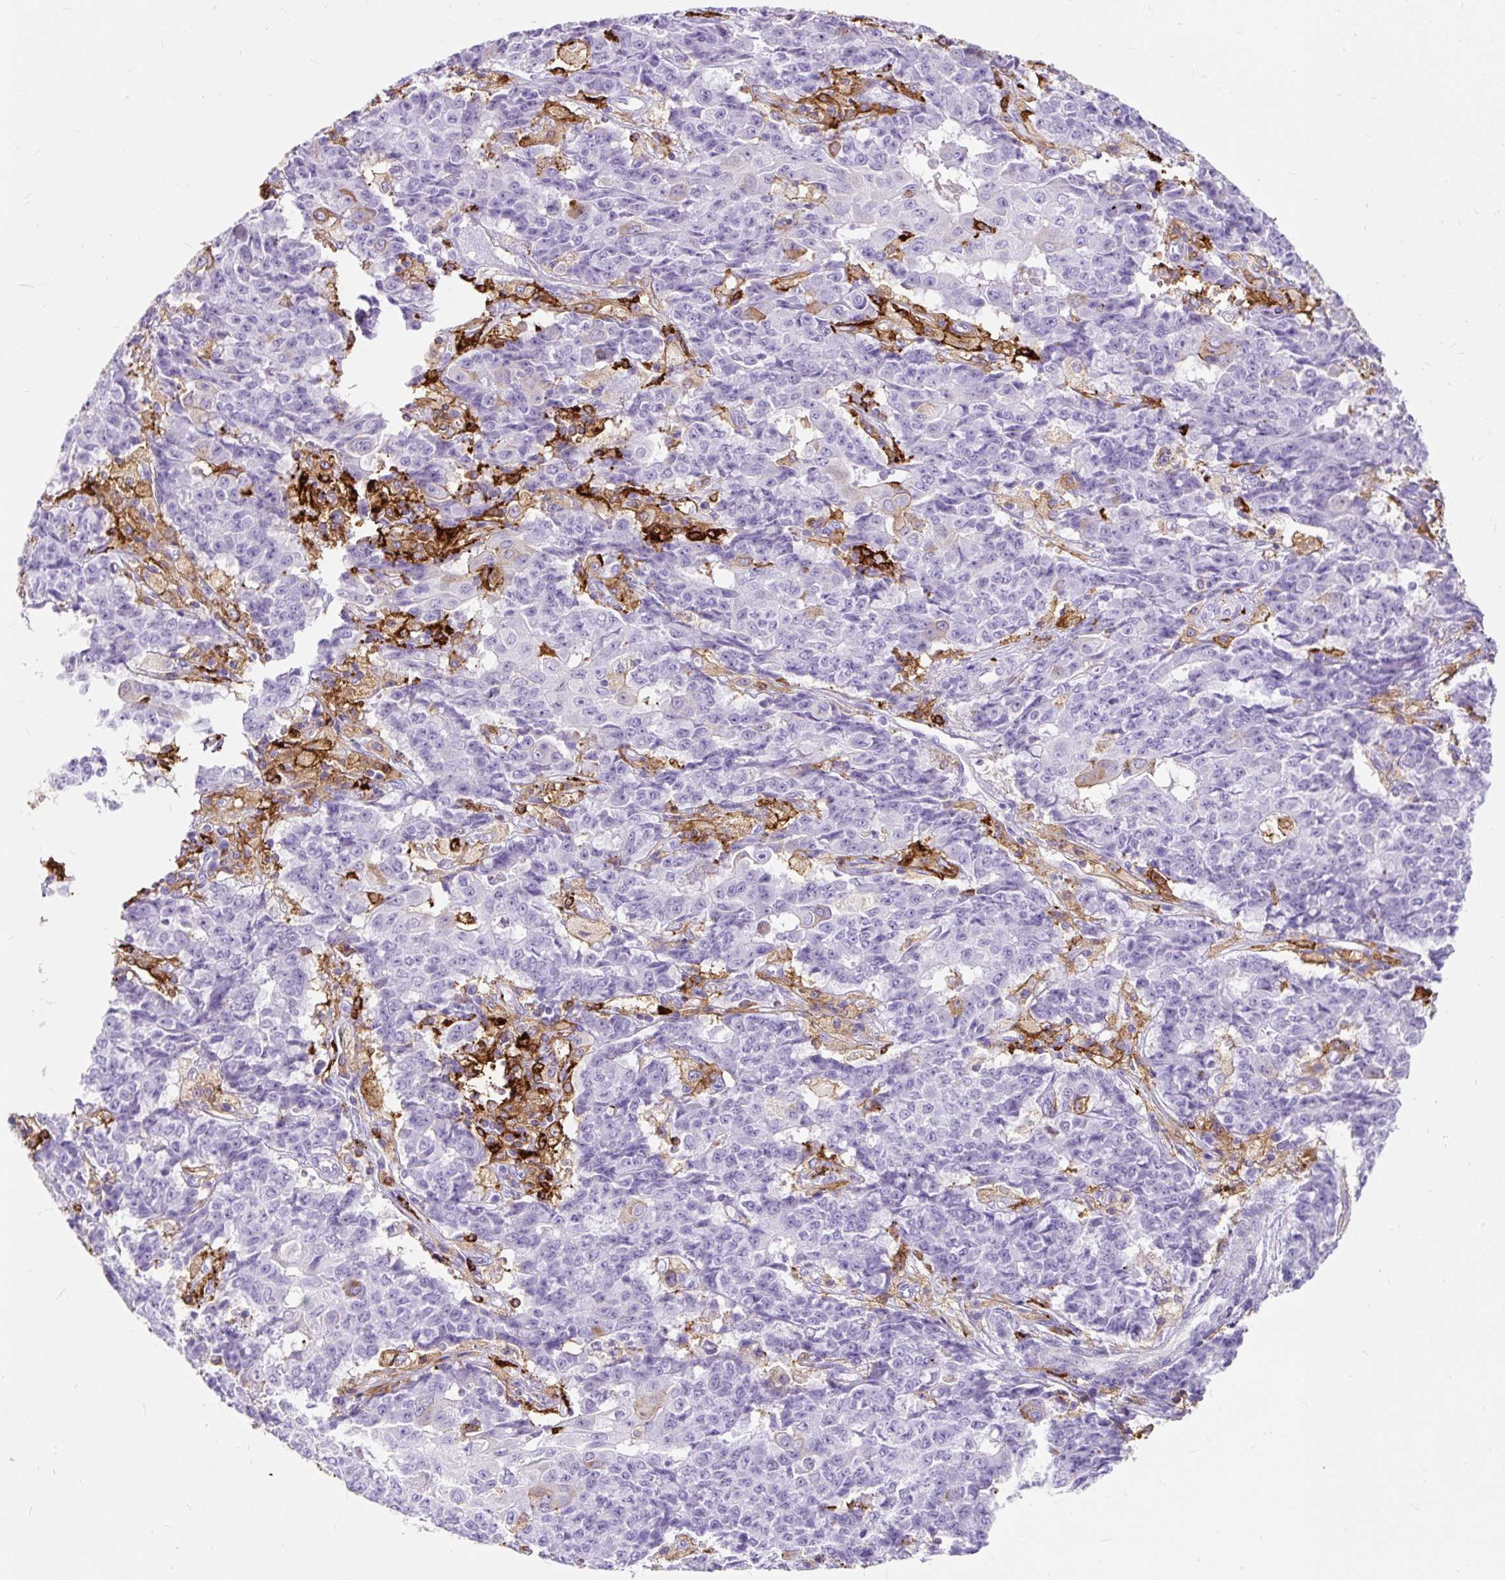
{"staining": {"intensity": "negative", "quantity": "none", "location": "none"}, "tissue": "ovarian cancer", "cell_type": "Tumor cells", "image_type": "cancer", "snomed": [{"axis": "morphology", "description": "Carcinoma, endometroid"}, {"axis": "topography", "description": "Ovary"}], "caption": "Image shows no significant protein expression in tumor cells of ovarian cancer. (DAB (3,3'-diaminobenzidine) immunohistochemistry (IHC) visualized using brightfield microscopy, high magnification).", "gene": "HLA-DRA", "patient": {"sex": "female", "age": 42}}